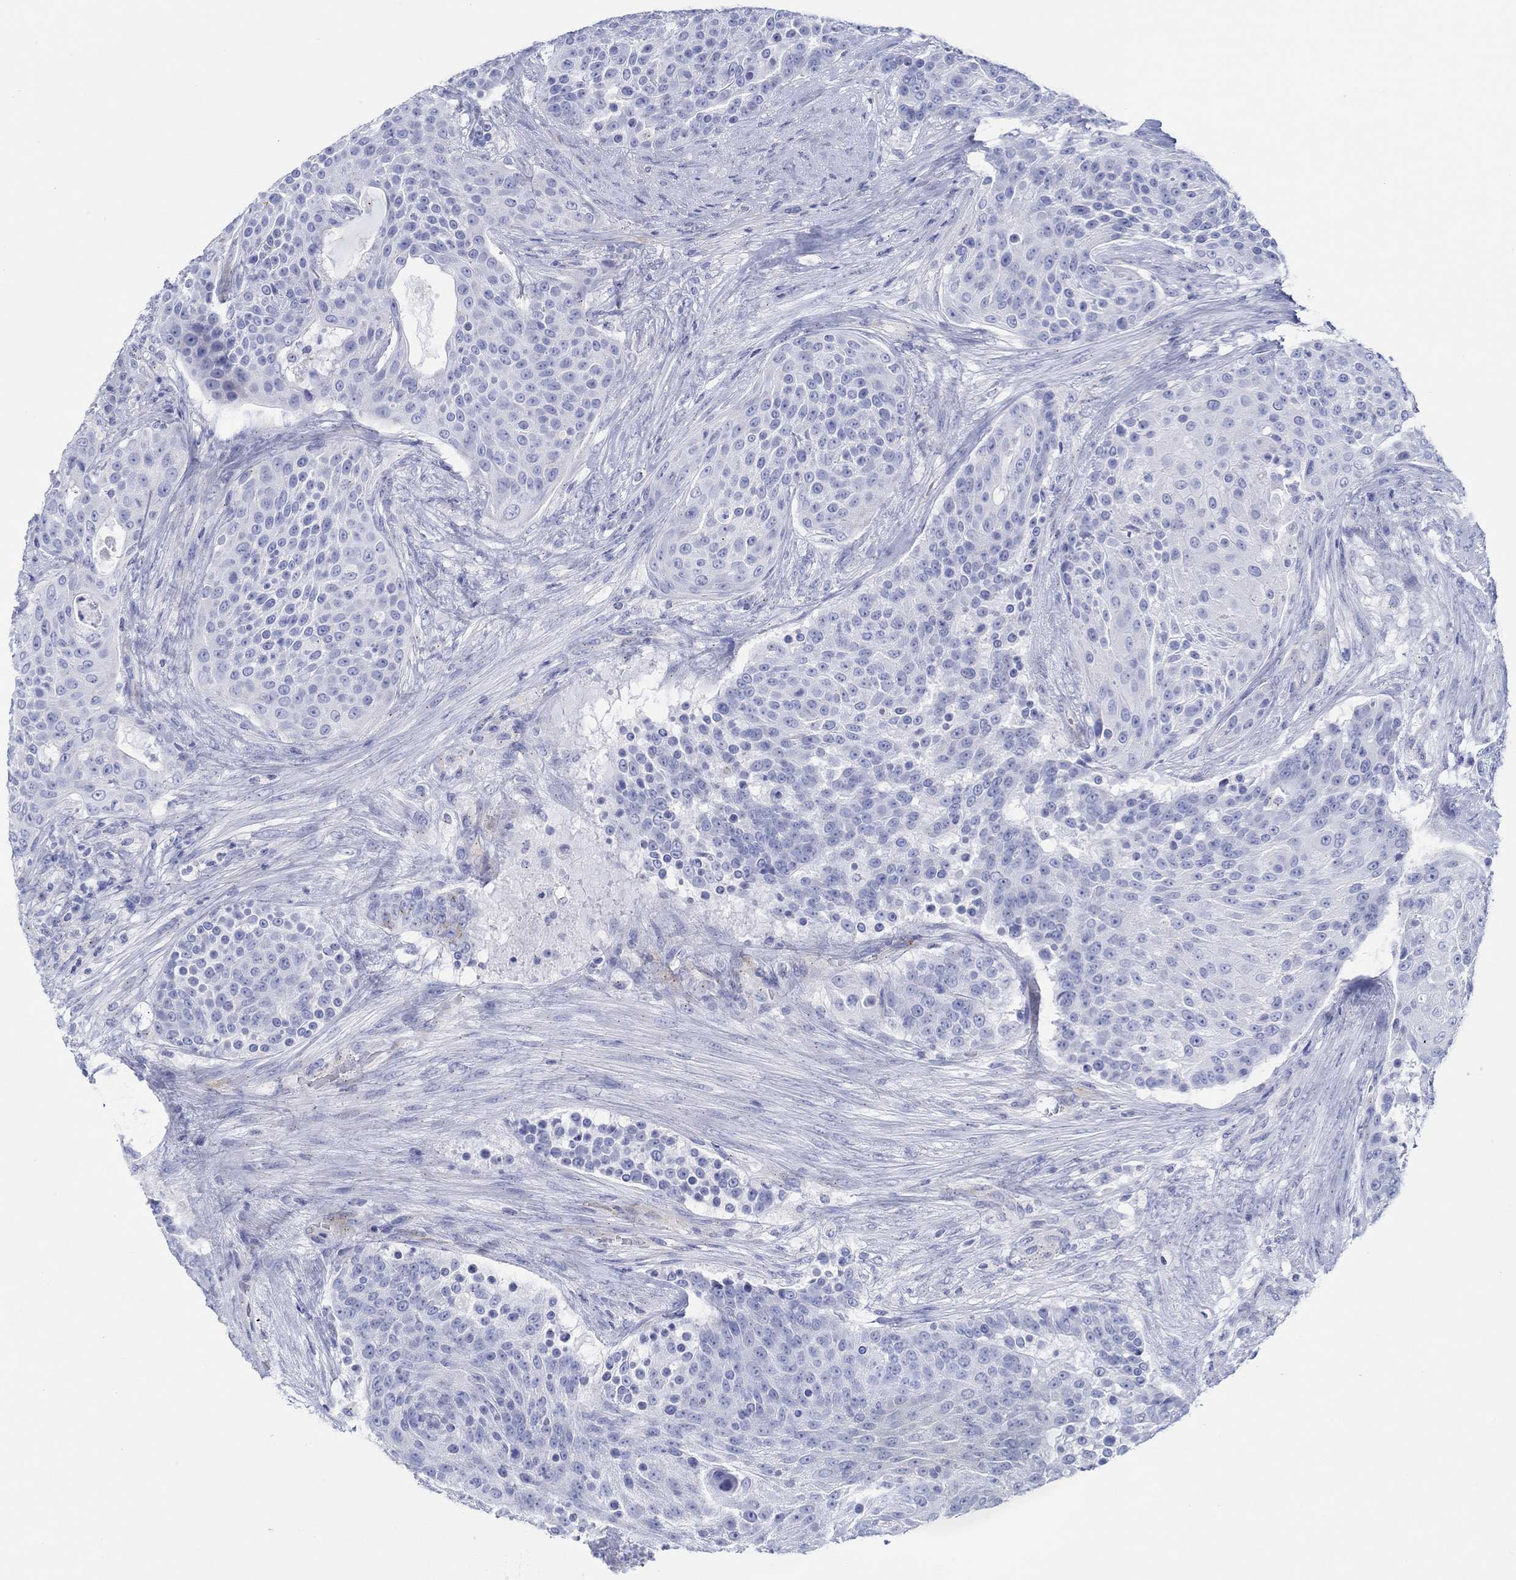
{"staining": {"intensity": "negative", "quantity": "none", "location": "none"}, "tissue": "urothelial cancer", "cell_type": "Tumor cells", "image_type": "cancer", "snomed": [{"axis": "morphology", "description": "Urothelial carcinoma, High grade"}, {"axis": "topography", "description": "Urinary bladder"}], "caption": "Tumor cells are negative for protein expression in human urothelial cancer.", "gene": "IGFBP6", "patient": {"sex": "female", "age": 63}}